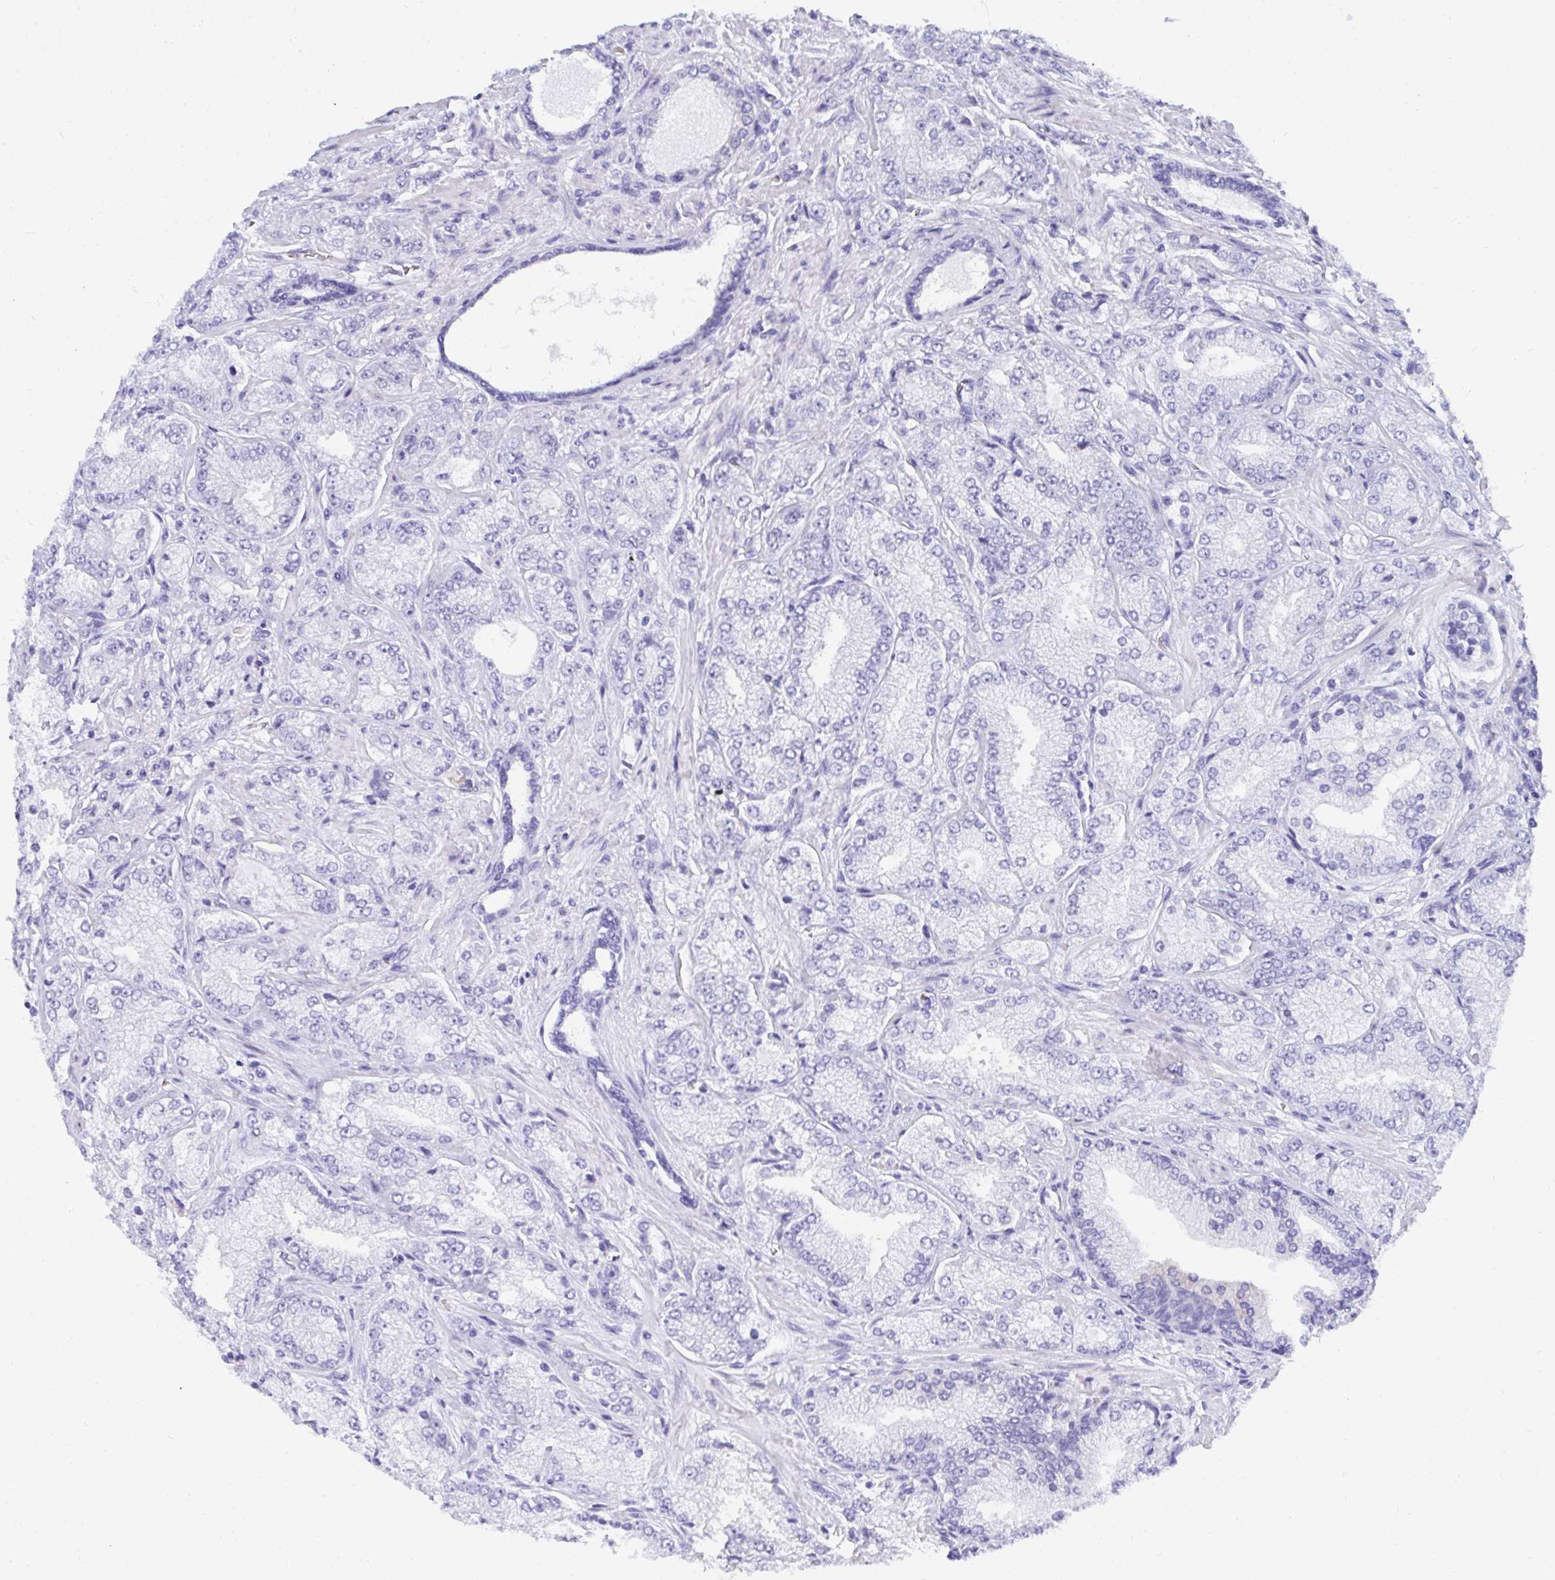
{"staining": {"intensity": "negative", "quantity": "none", "location": "none"}, "tissue": "prostate cancer", "cell_type": "Tumor cells", "image_type": "cancer", "snomed": [{"axis": "morphology", "description": "Normal tissue, NOS"}, {"axis": "morphology", "description": "Adenocarcinoma, High grade"}, {"axis": "topography", "description": "Prostate"}, {"axis": "topography", "description": "Peripheral nerve tissue"}], "caption": "Micrograph shows no protein staining in tumor cells of prostate cancer tissue.", "gene": "MROH2B", "patient": {"sex": "male", "age": 68}}